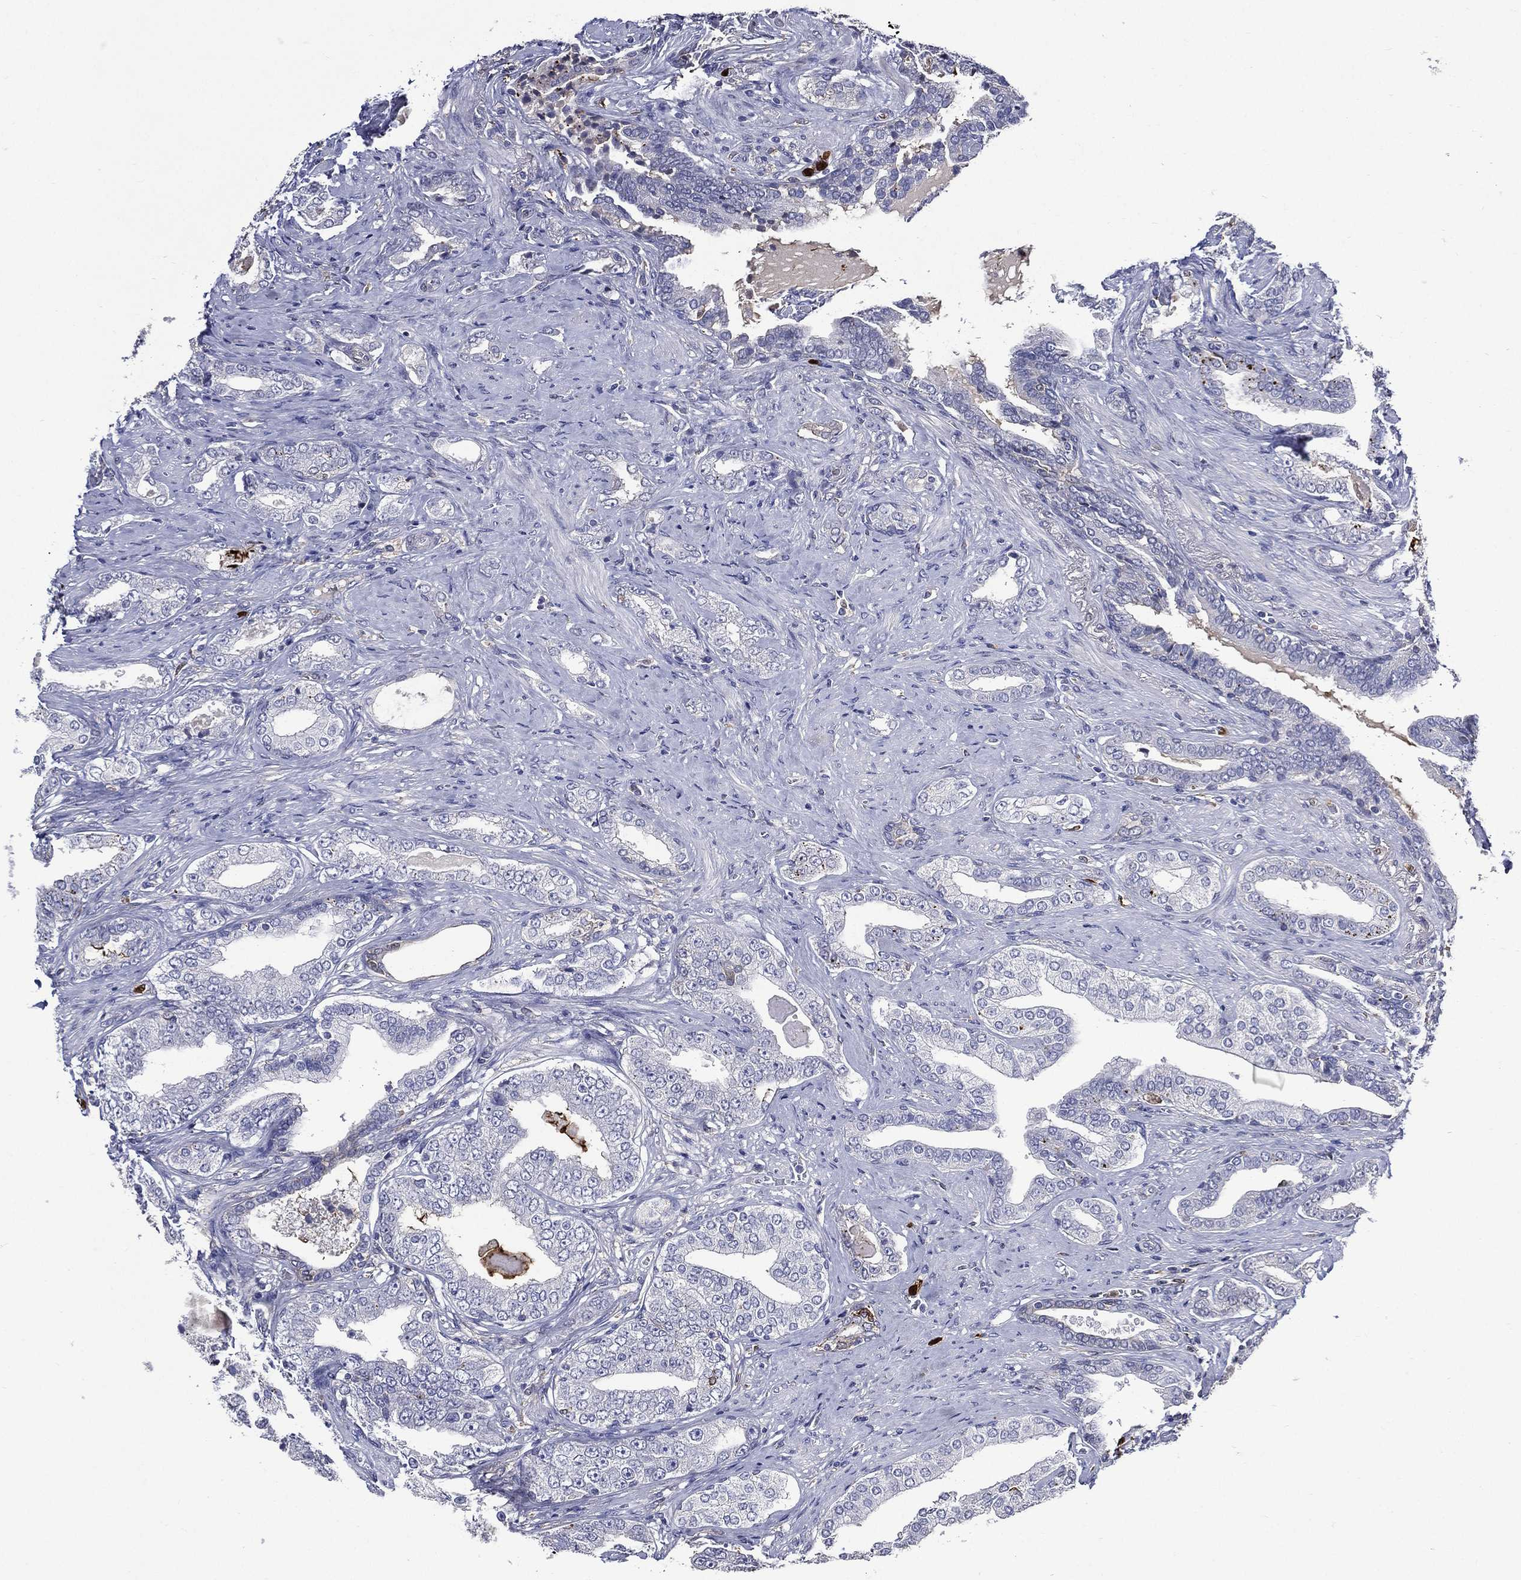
{"staining": {"intensity": "negative", "quantity": "none", "location": "none"}, "tissue": "prostate cancer", "cell_type": "Tumor cells", "image_type": "cancer", "snomed": [{"axis": "morphology", "description": "Adenocarcinoma, Low grade"}, {"axis": "topography", "description": "Prostate and seminal vesicle, NOS"}], "caption": "Tumor cells show no significant protein expression in adenocarcinoma (low-grade) (prostate).", "gene": "GPR171", "patient": {"sex": "male", "age": 61}}